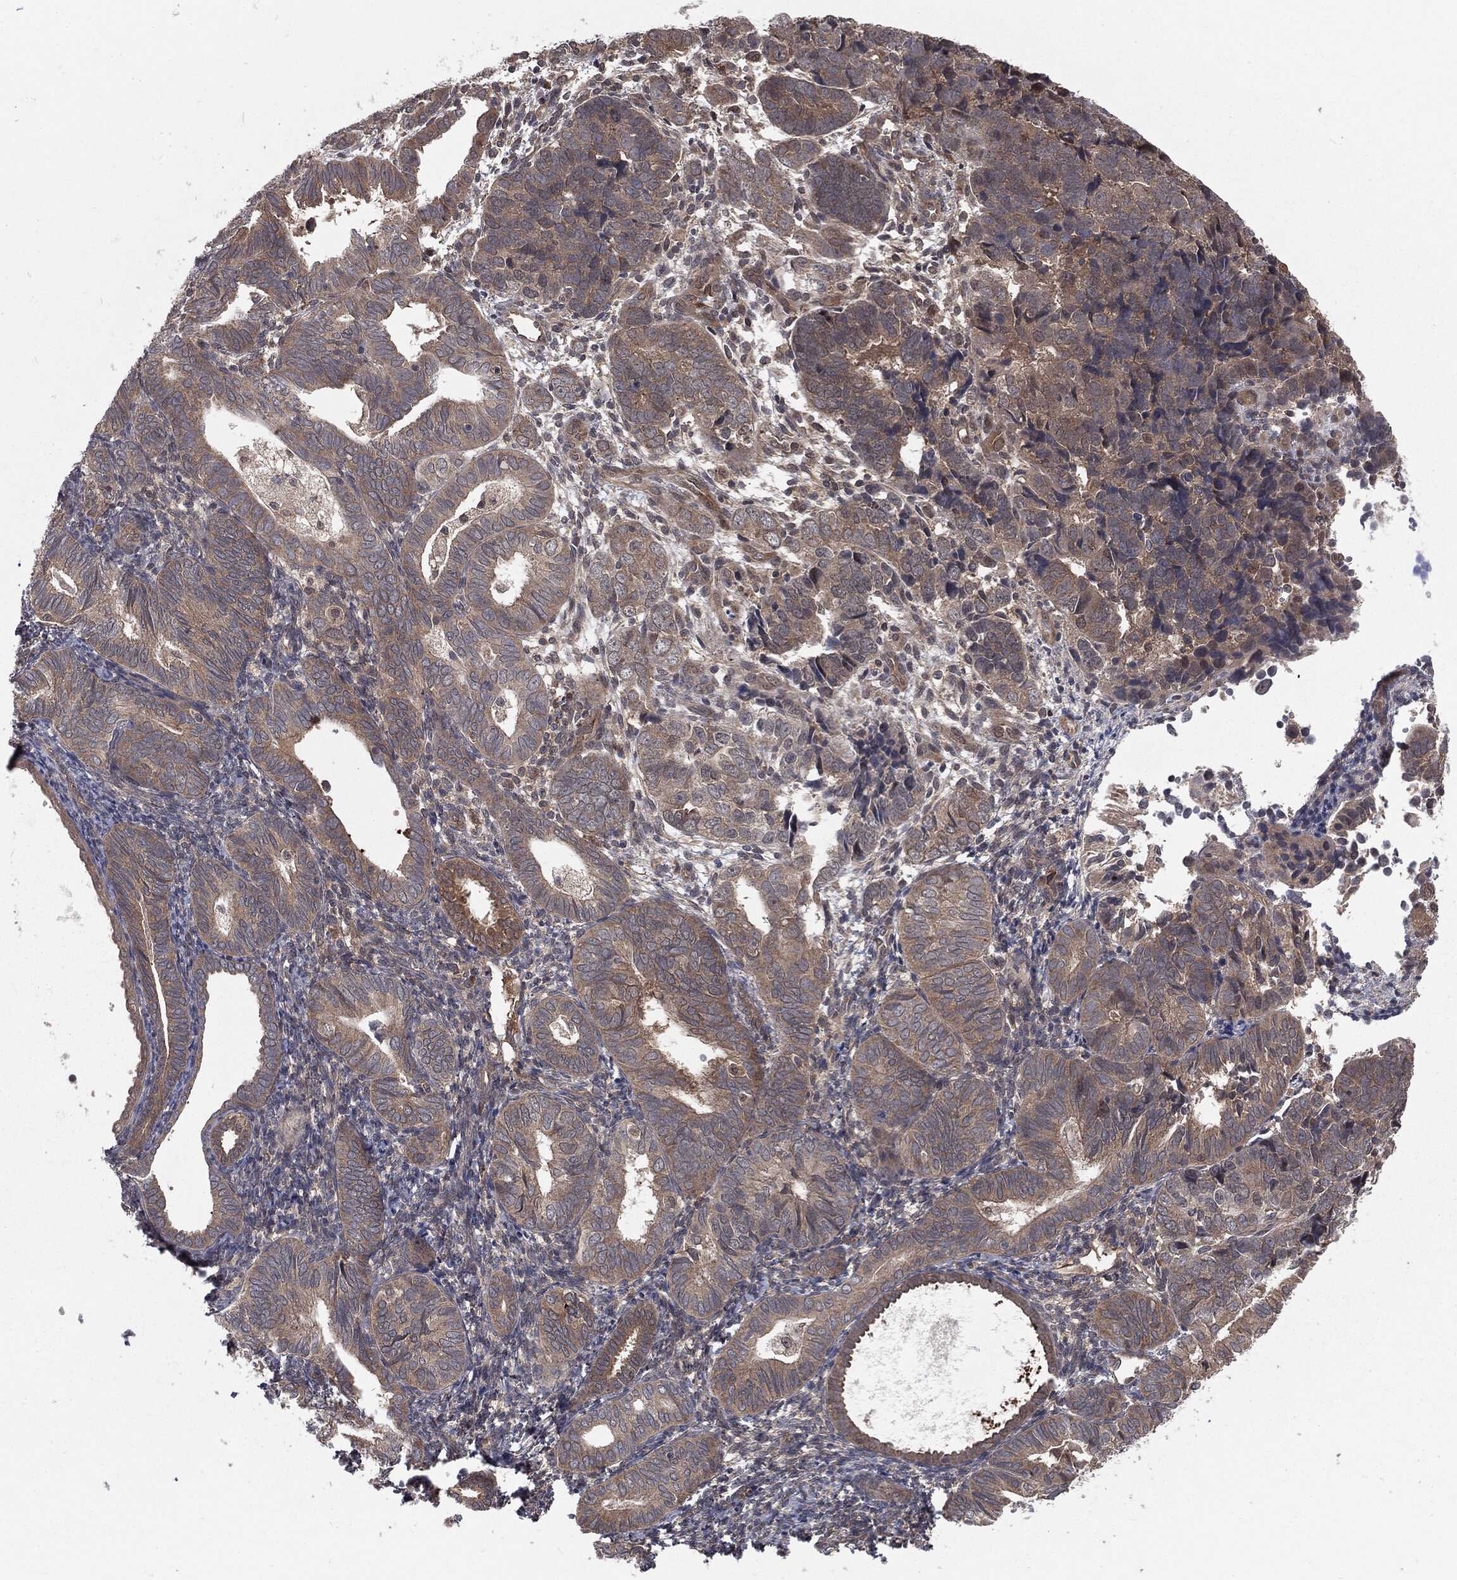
{"staining": {"intensity": "weak", "quantity": ">75%", "location": "cytoplasmic/membranous"}, "tissue": "endometrial cancer", "cell_type": "Tumor cells", "image_type": "cancer", "snomed": [{"axis": "morphology", "description": "Adenocarcinoma, NOS"}, {"axis": "topography", "description": "Endometrium"}], "caption": "Immunohistochemical staining of human adenocarcinoma (endometrial) shows low levels of weak cytoplasmic/membranous protein staining in about >75% of tumor cells. Nuclei are stained in blue.", "gene": "FBXO7", "patient": {"sex": "female", "age": 82}}